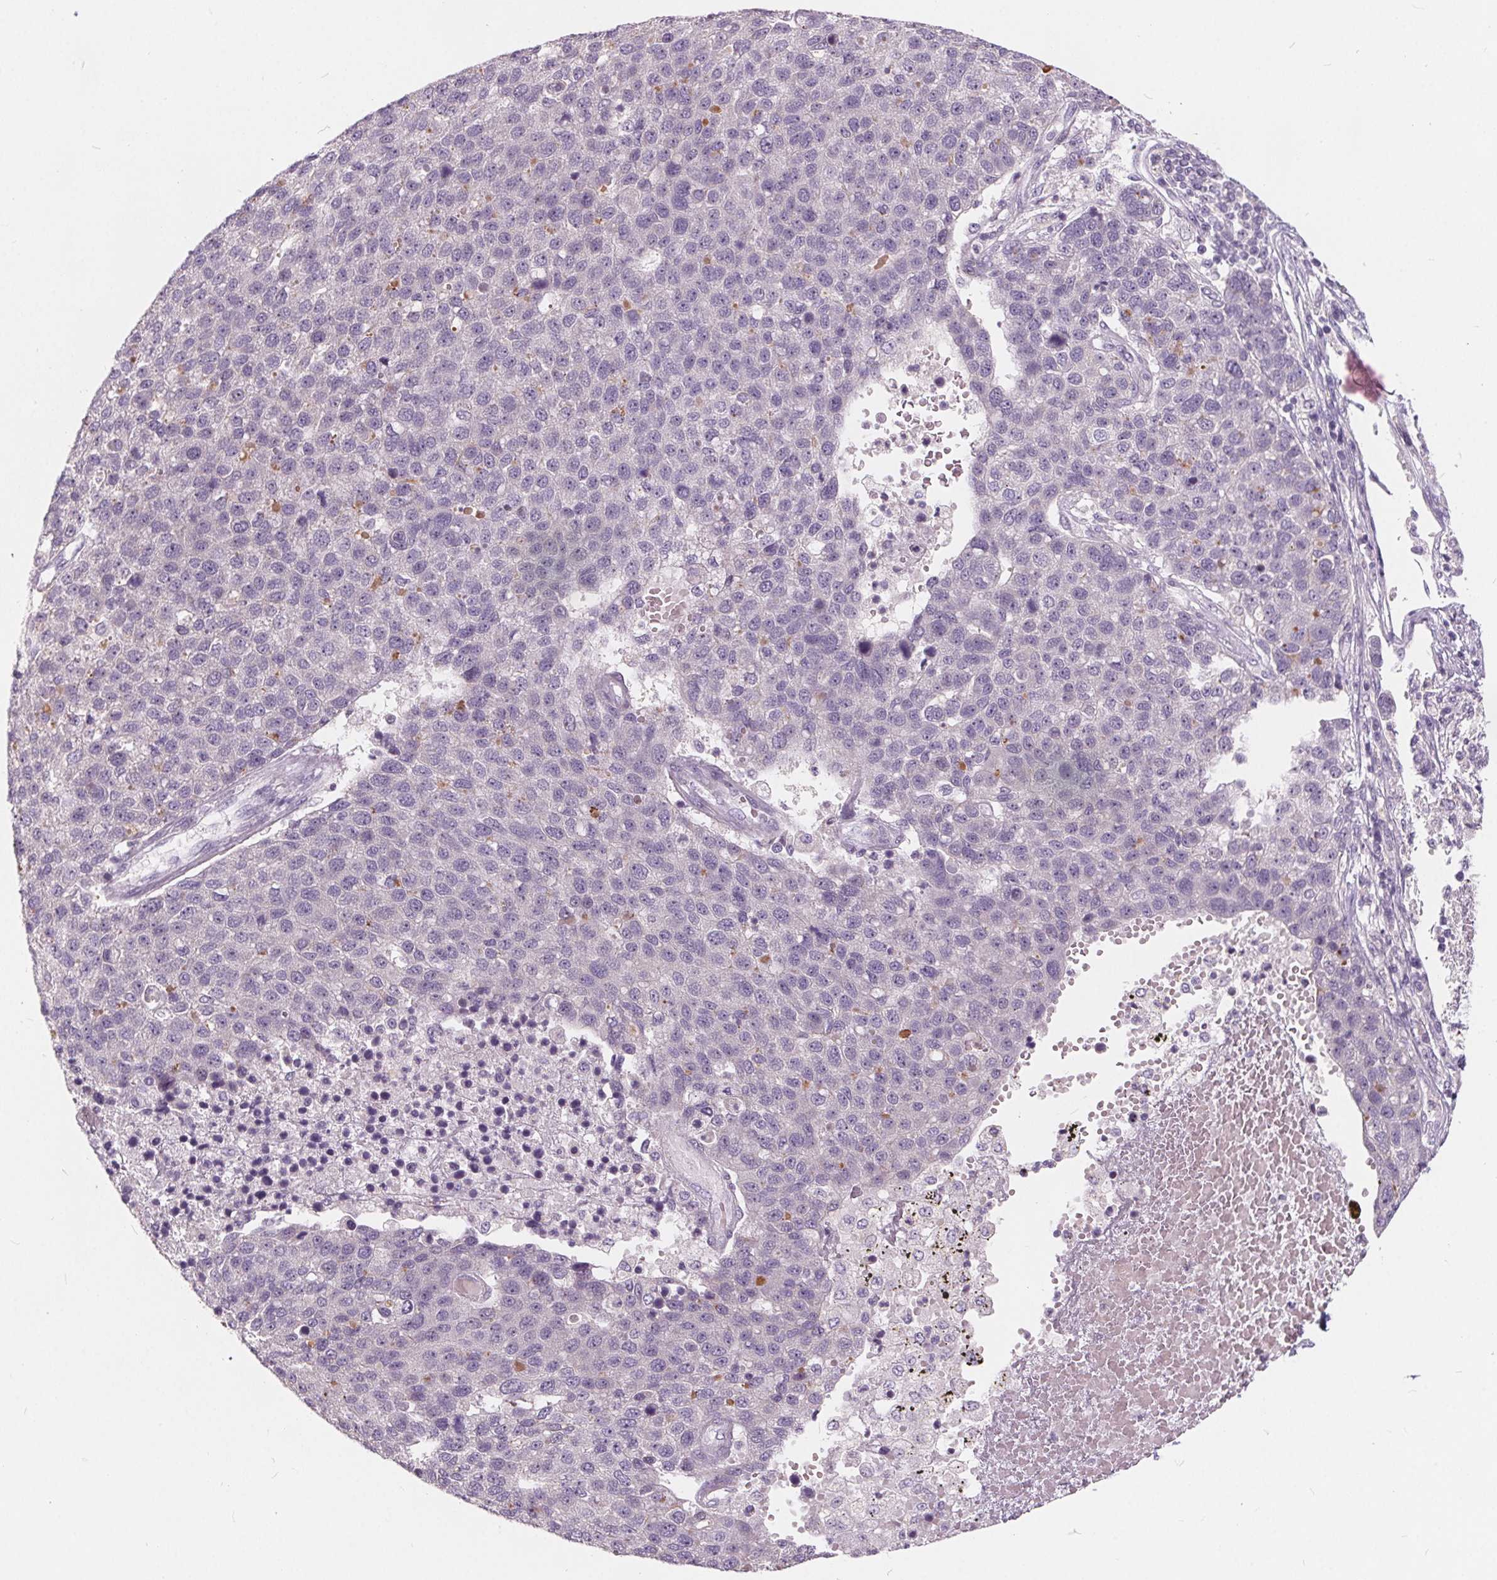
{"staining": {"intensity": "negative", "quantity": "none", "location": "none"}, "tissue": "pancreatic cancer", "cell_type": "Tumor cells", "image_type": "cancer", "snomed": [{"axis": "morphology", "description": "Adenocarcinoma, NOS"}, {"axis": "topography", "description": "Pancreas"}], "caption": "There is no significant expression in tumor cells of pancreatic cancer.", "gene": "HAAO", "patient": {"sex": "female", "age": 61}}